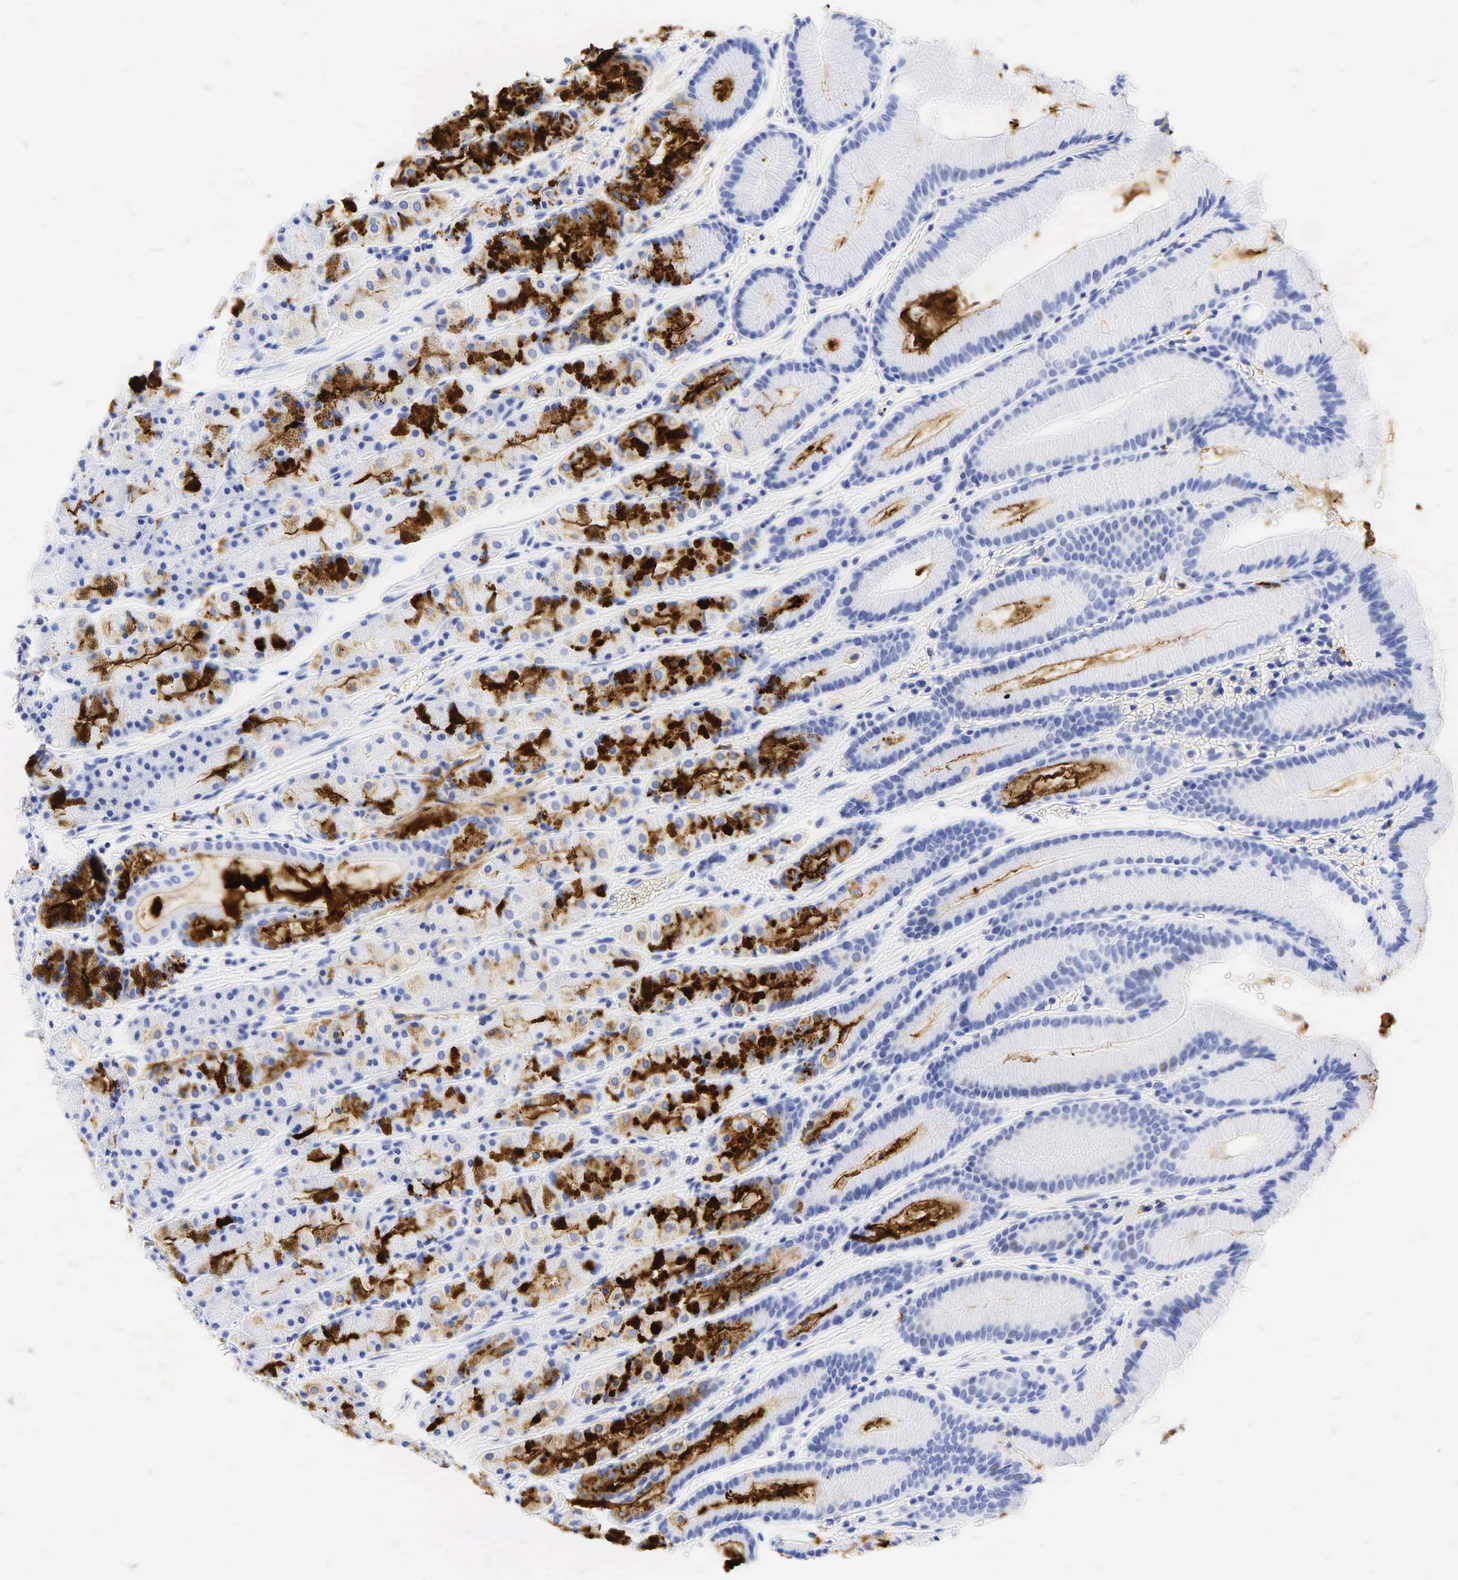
{"staining": {"intensity": "strong", "quantity": ">75%", "location": "cytoplasmic/membranous"}, "tissue": "stomach", "cell_type": "Glandular cells", "image_type": "normal", "snomed": [{"axis": "morphology", "description": "Normal tissue, NOS"}, {"axis": "topography", "description": "Stomach, upper"}], "caption": "DAB immunohistochemical staining of benign human stomach exhibits strong cytoplasmic/membranous protein staining in about >75% of glandular cells. The staining was performed using DAB to visualize the protein expression in brown, while the nuclei were stained in blue with hematoxylin (Magnification: 20x).", "gene": "FUT4", "patient": {"sex": "male", "age": 72}}